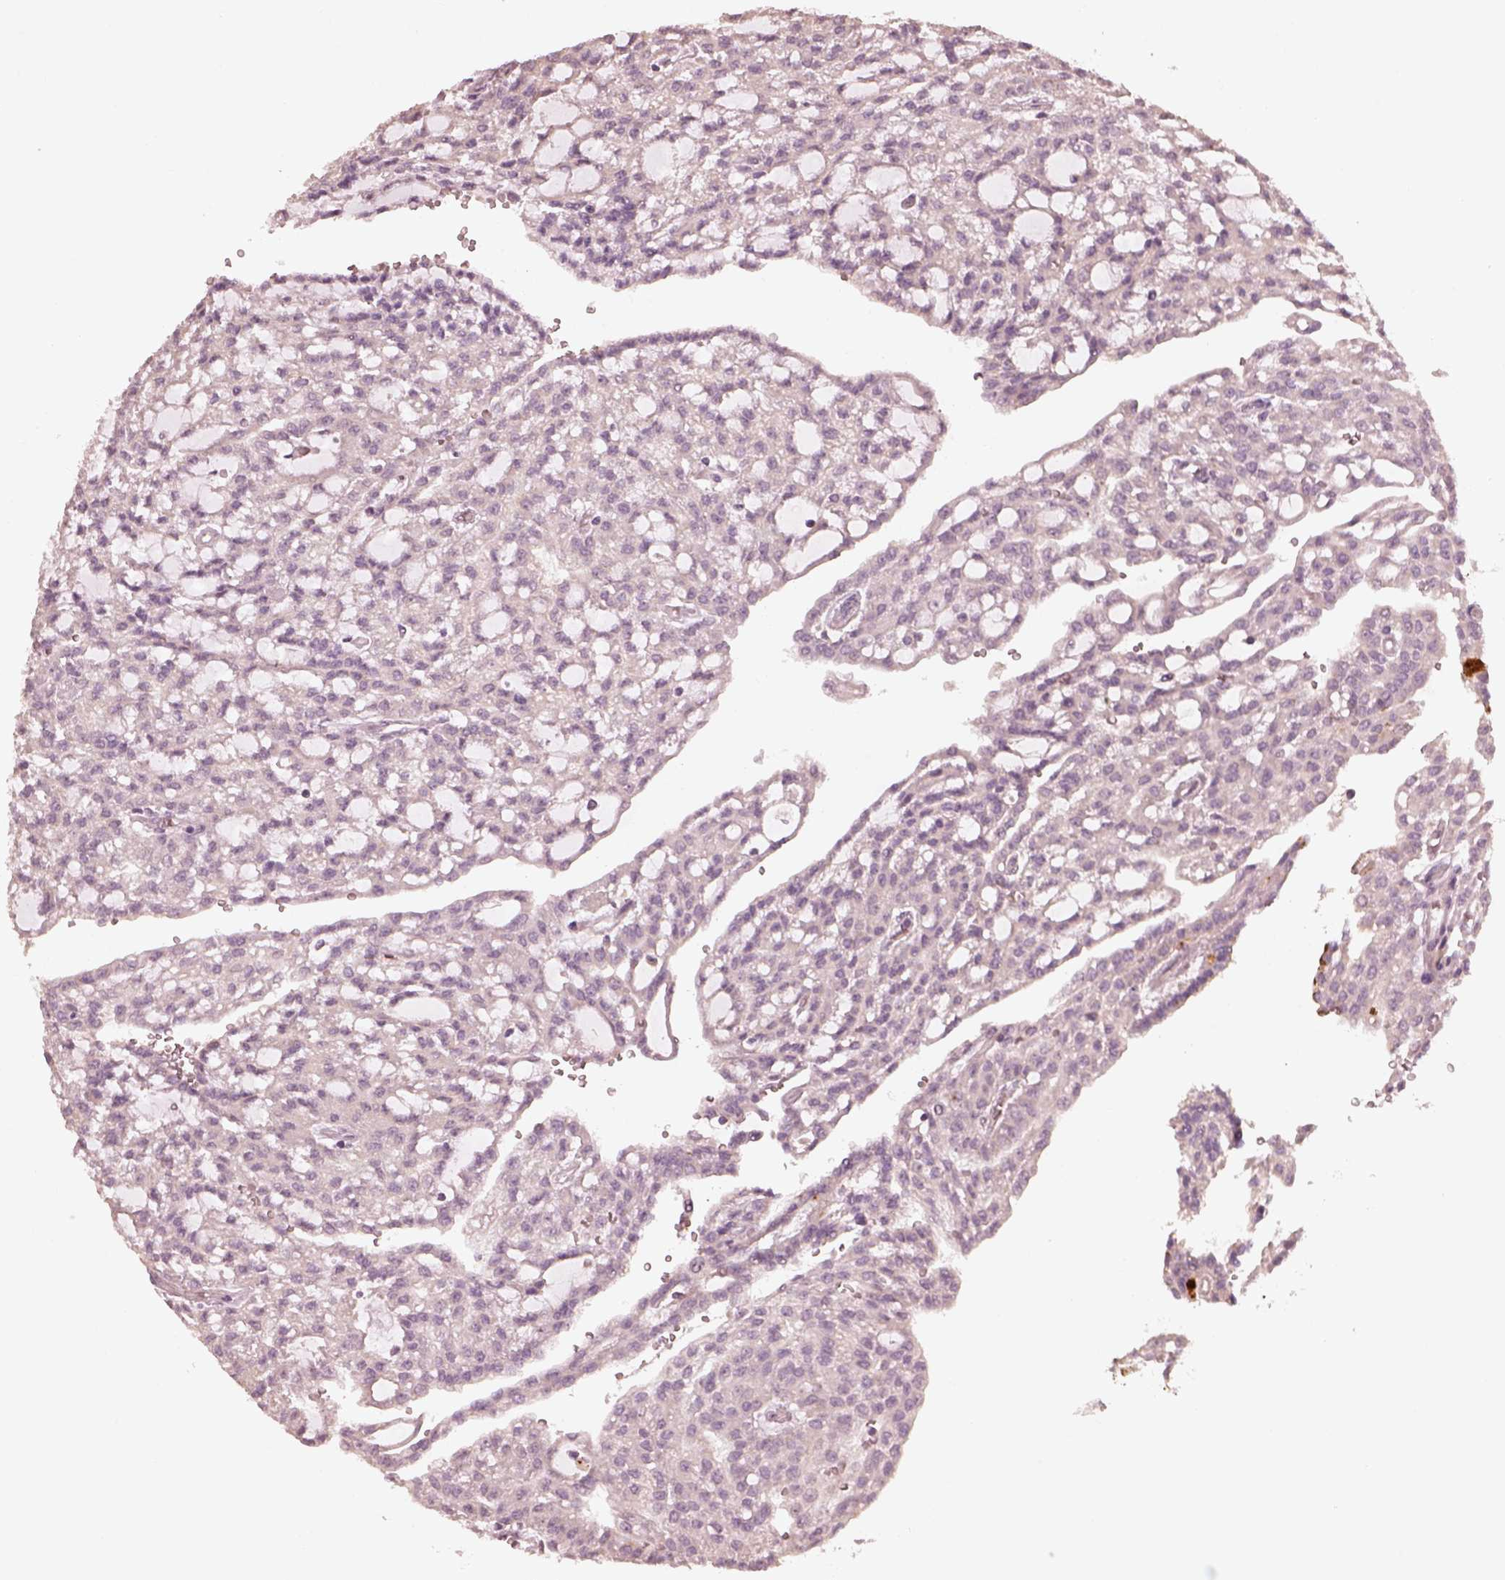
{"staining": {"intensity": "negative", "quantity": "none", "location": "none"}, "tissue": "renal cancer", "cell_type": "Tumor cells", "image_type": "cancer", "snomed": [{"axis": "morphology", "description": "Adenocarcinoma, NOS"}, {"axis": "topography", "description": "Kidney"}], "caption": "IHC of renal cancer (adenocarcinoma) demonstrates no staining in tumor cells.", "gene": "SLC25A46", "patient": {"sex": "male", "age": 63}}